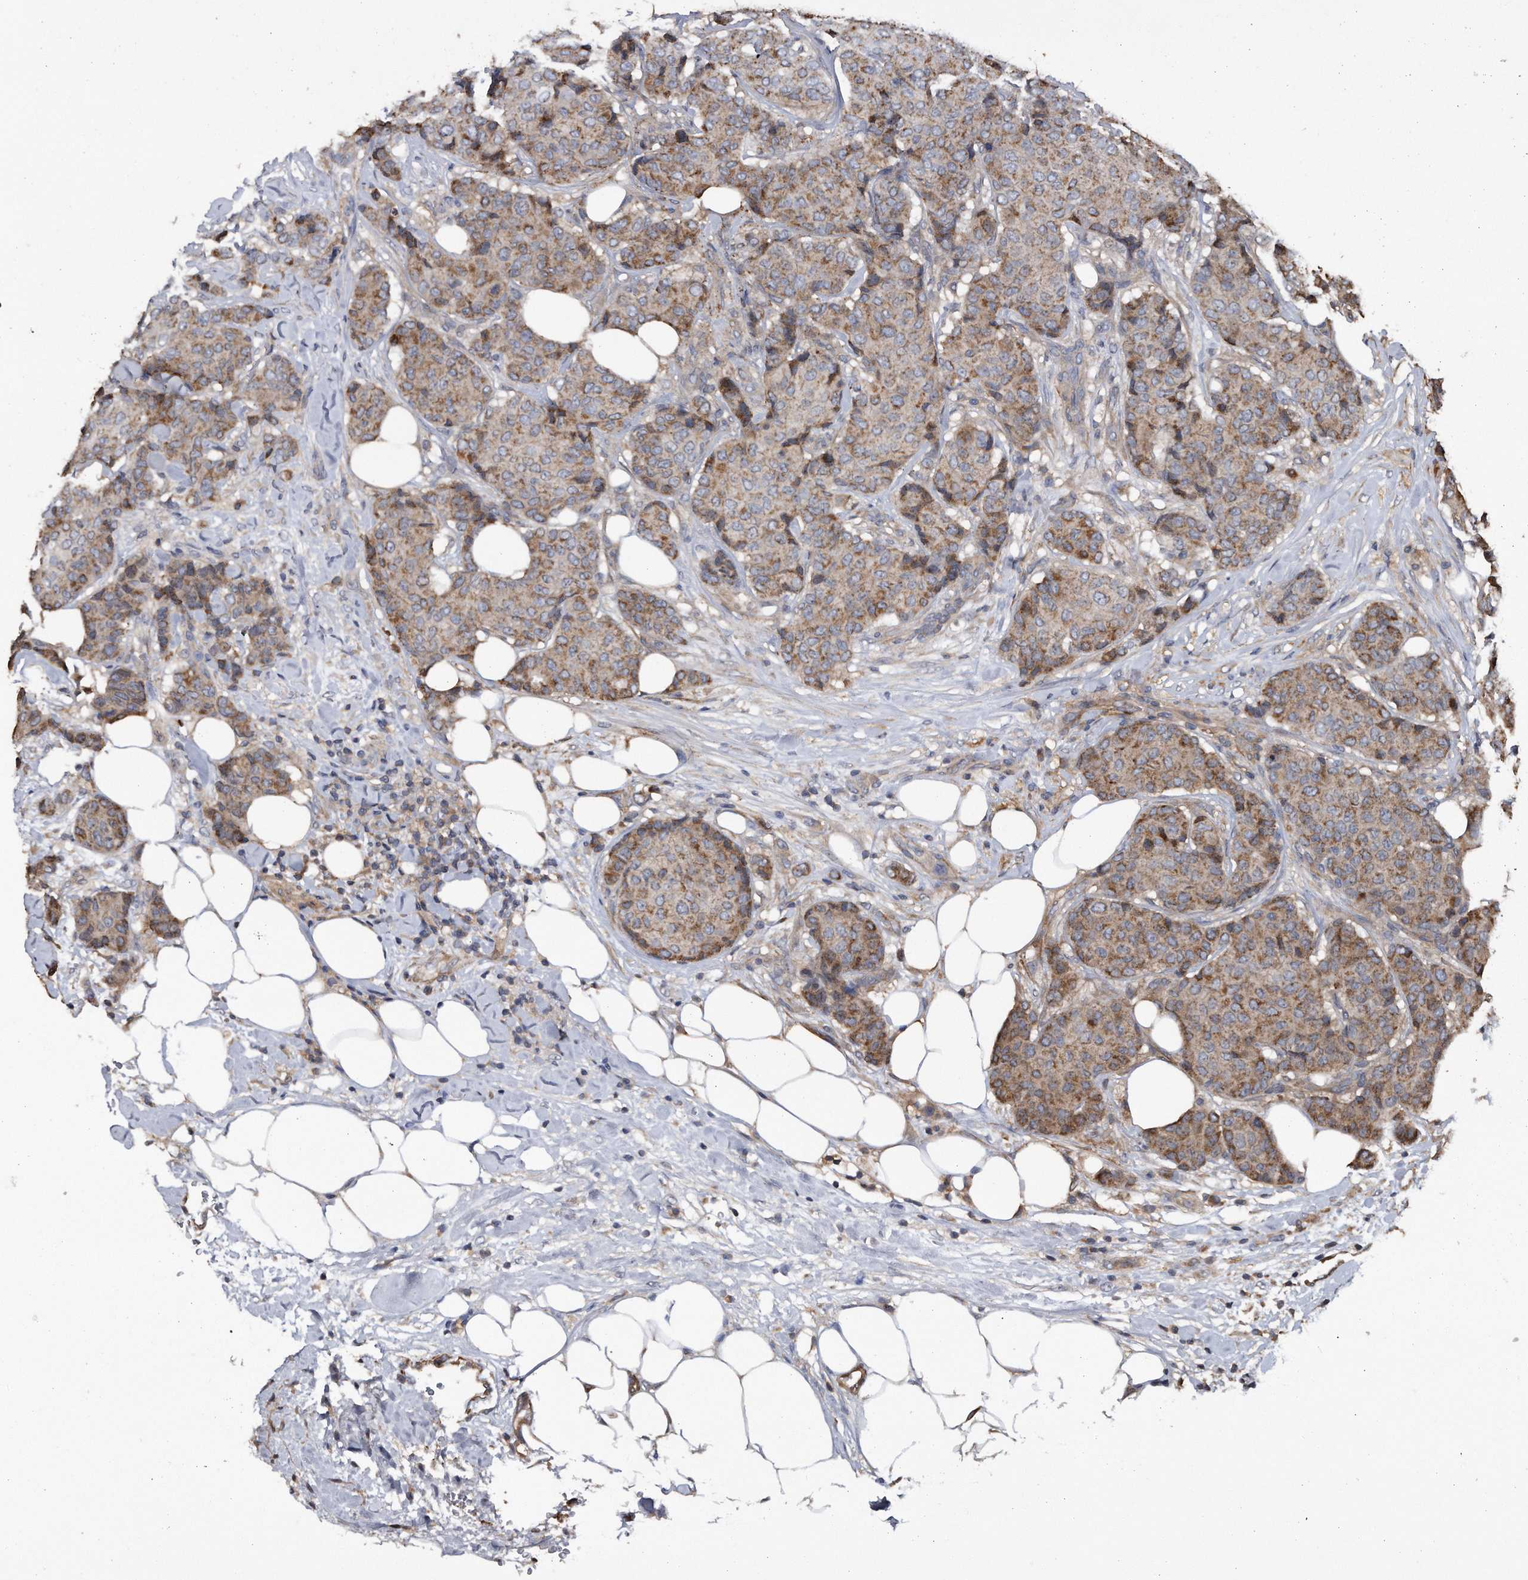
{"staining": {"intensity": "moderate", "quantity": ">75%", "location": "cytoplasmic/membranous"}, "tissue": "breast cancer", "cell_type": "Tumor cells", "image_type": "cancer", "snomed": [{"axis": "morphology", "description": "Duct carcinoma"}, {"axis": "topography", "description": "Breast"}], "caption": "Immunohistochemistry (IHC) of human breast cancer displays medium levels of moderate cytoplasmic/membranous expression in approximately >75% of tumor cells. (DAB = brown stain, brightfield microscopy at high magnification).", "gene": "KCND3", "patient": {"sex": "female", "age": 75}}